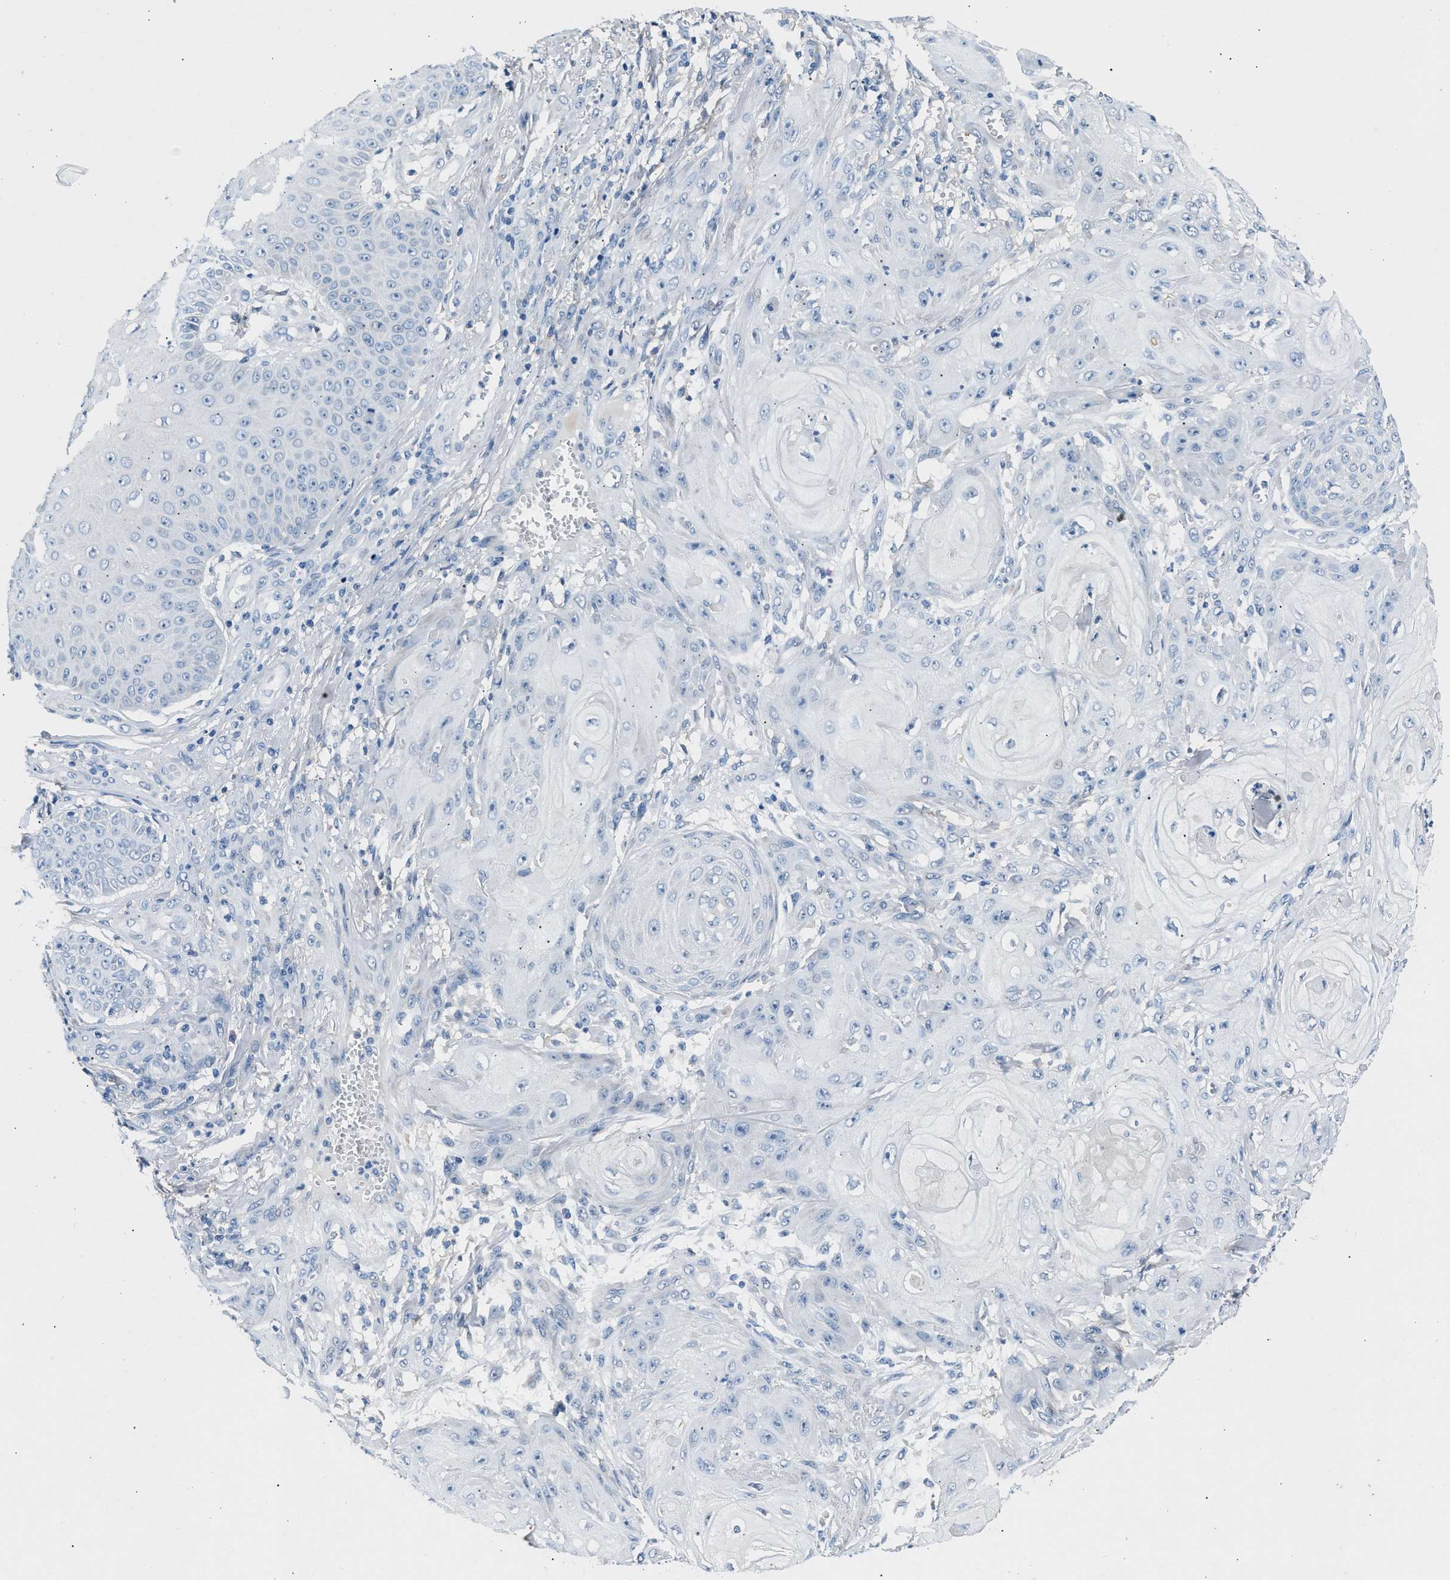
{"staining": {"intensity": "negative", "quantity": "none", "location": "none"}, "tissue": "skin cancer", "cell_type": "Tumor cells", "image_type": "cancer", "snomed": [{"axis": "morphology", "description": "Squamous cell carcinoma, NOS"}, {"axis": "topography", "description": "Skin"}], "caption": "Tumor cells show no significant protein expression in skin cancer.", "gene": "DENND6B", "patient": {"sex": "male", "age": 74}}